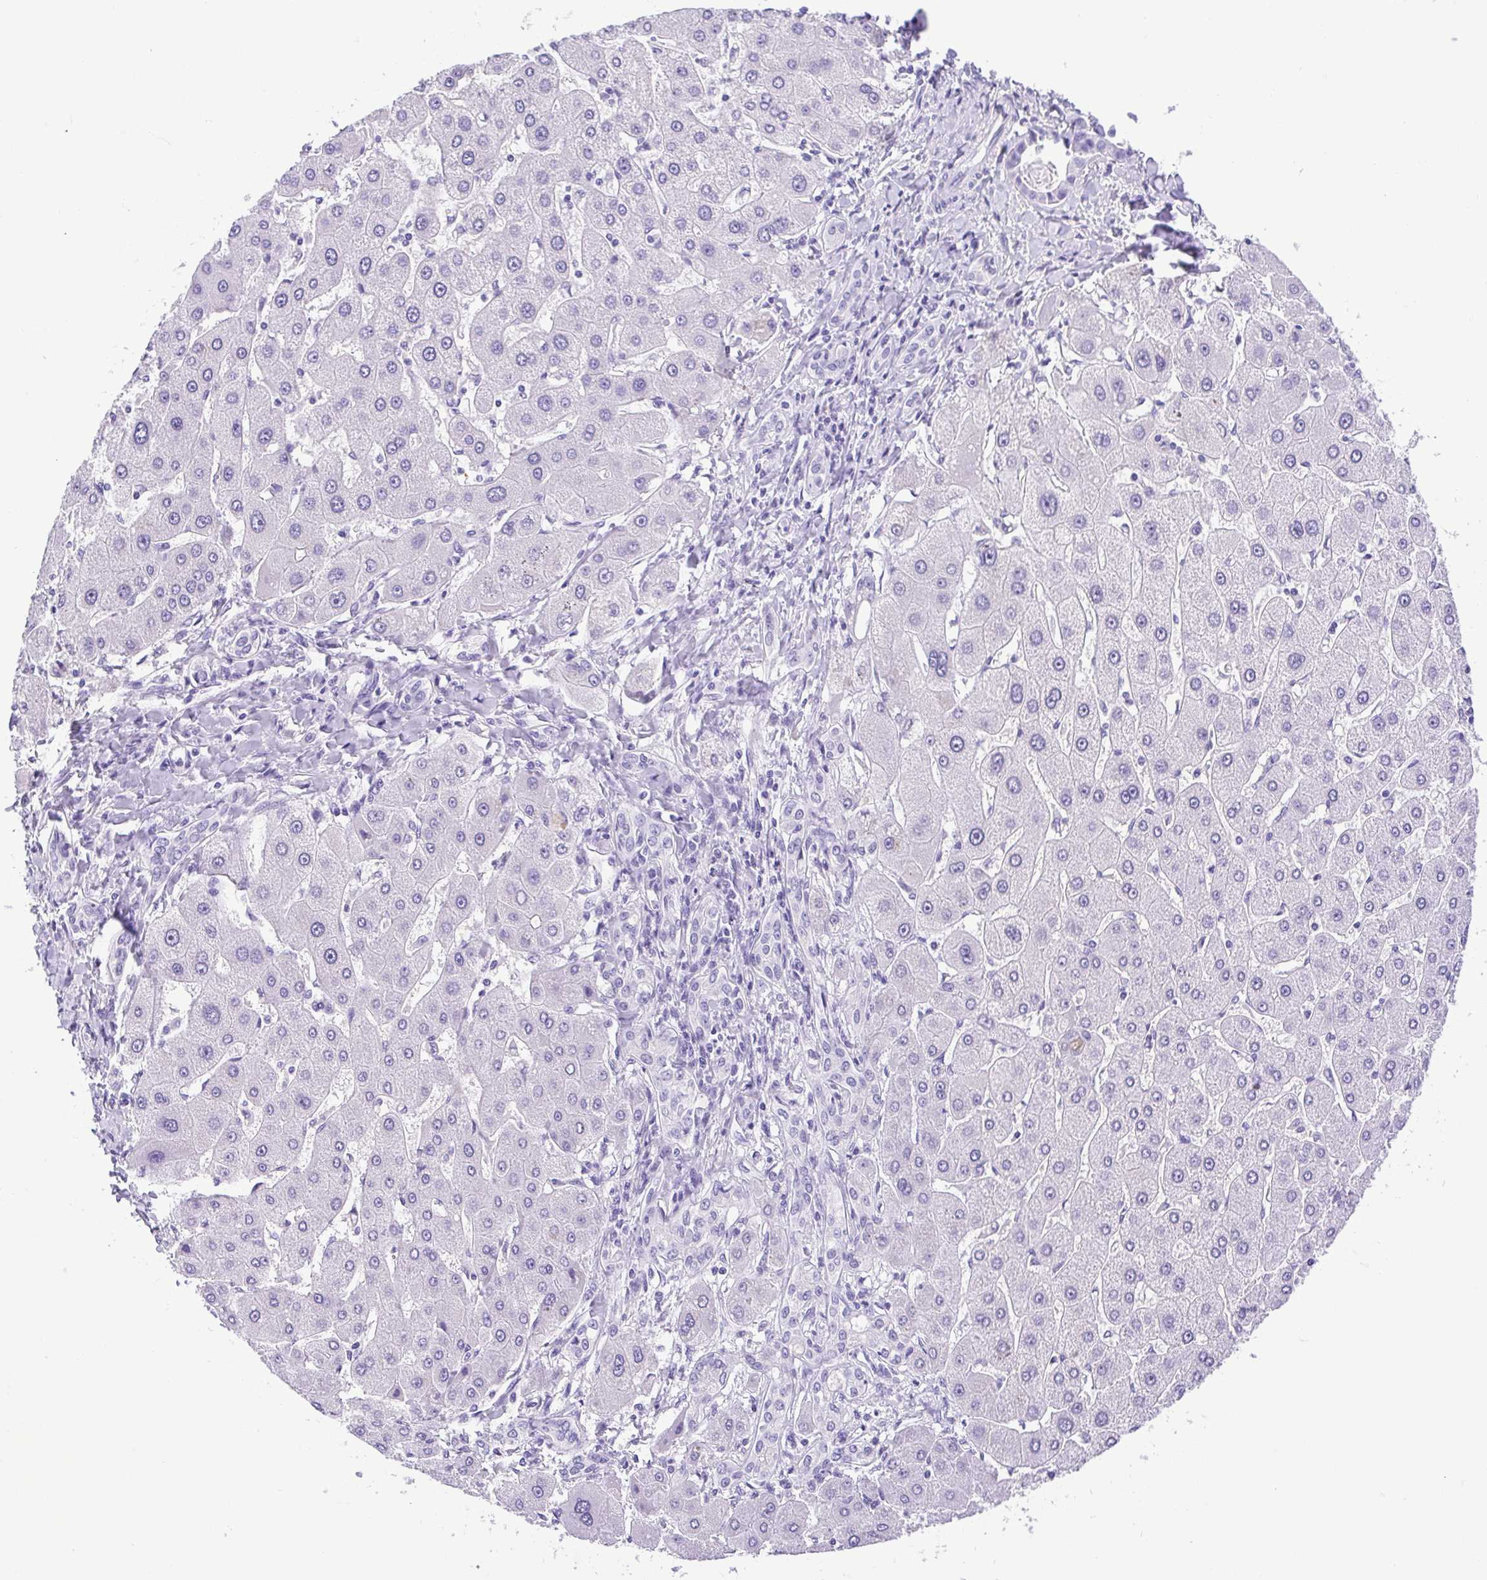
{"staining": {"intensity": "negative", "quantity": "none", "location": "none"}, "tissue": "liver cancer", "cell_type": "Tumor cells", "image_type": "cancer", "snomed": [{"axis": "morphology", "description": "Cholangiocarcinoma"}, {"axis": "topography", "description": "Liver"}], "caption": "Human liver cancer (cholangiocarcinoma) stained for a protein using IHC displays no staining in tumor cells.", "gene": "CDSN", "patient": {"sex": "male", "age": 66}}